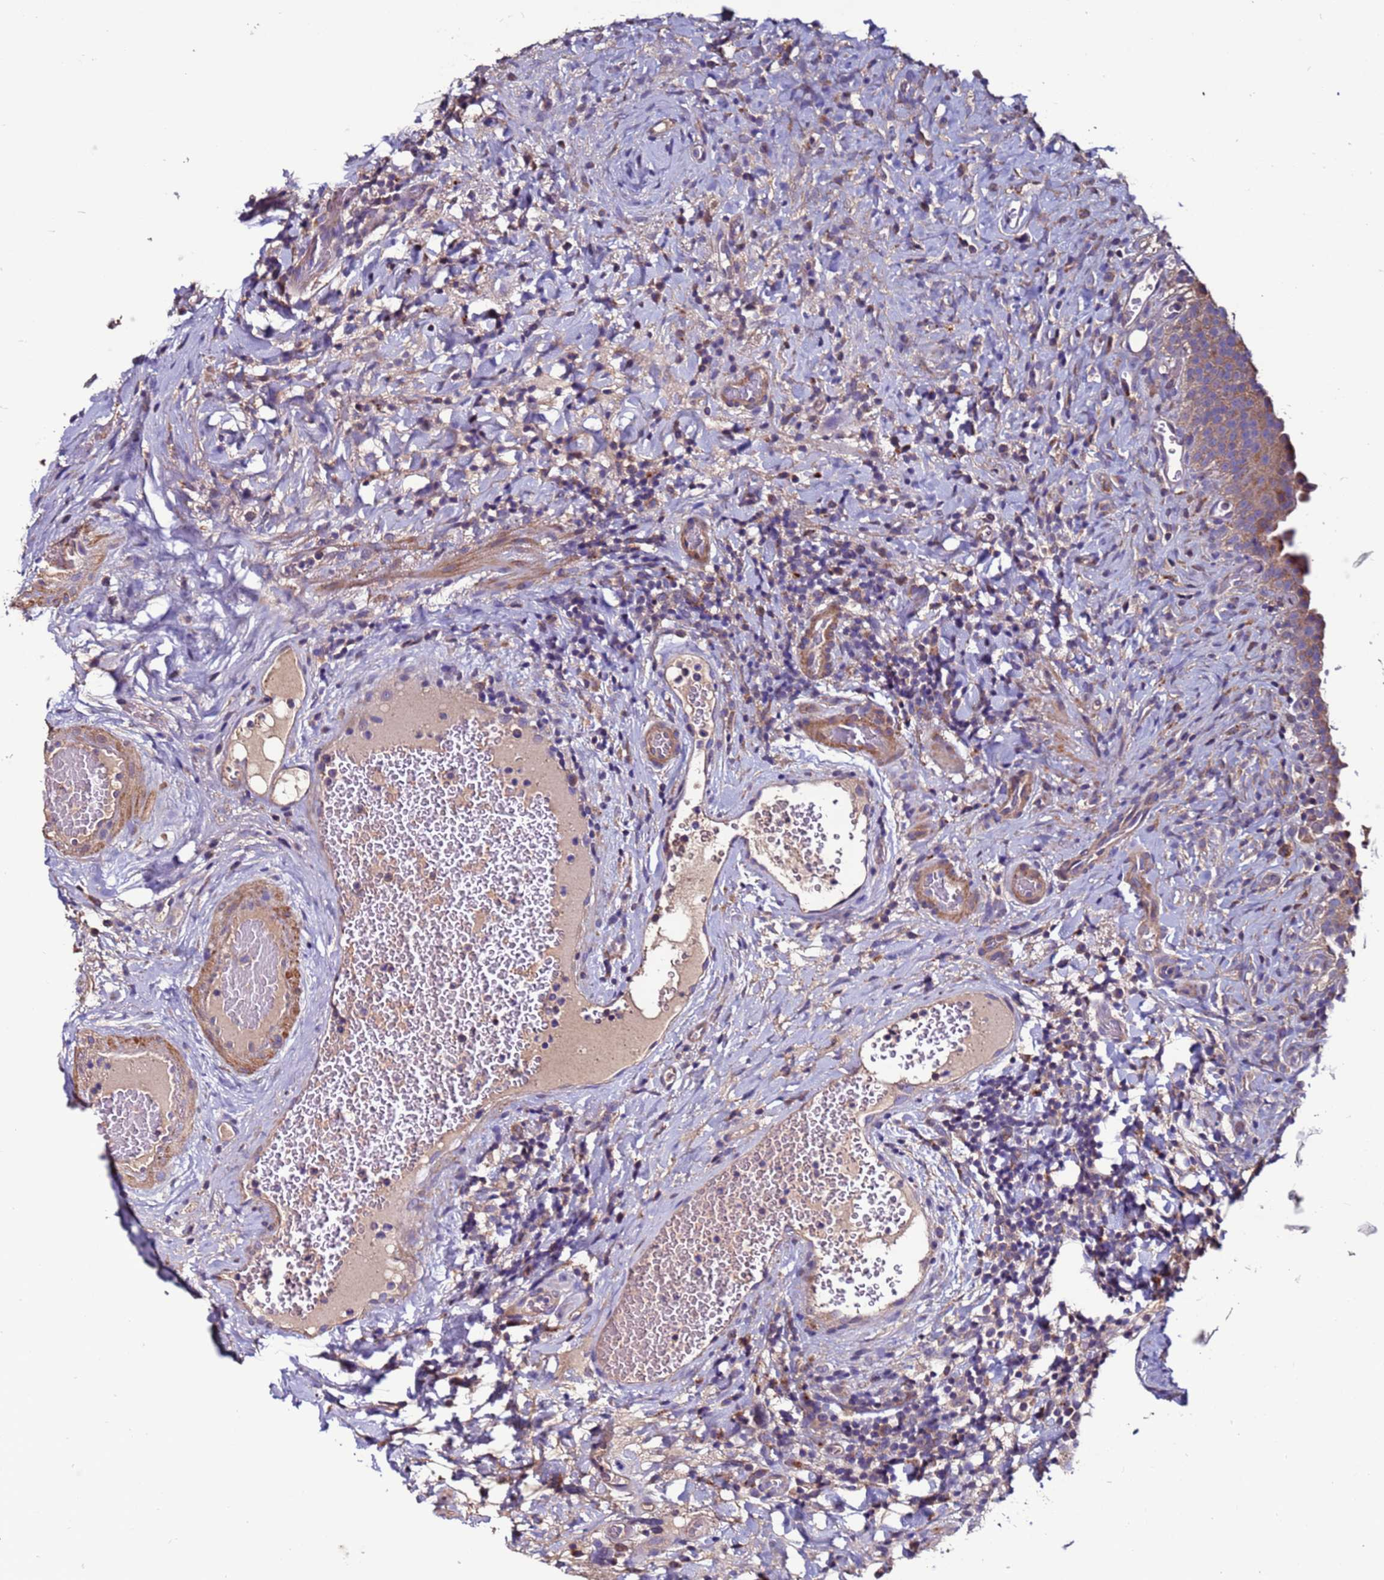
{"staining": {"intensity": "weak", "quantity": "25%-75%", "location": "cytoplasmic/membranous"}, "tissue": "urinary bladder", "cell_type": "Urothelial cells", "image_type": "normal", "snomed": [{"axis": "morphology", "description": "Normal tissue, NOS"}, {"axis": "morphology", "description": "Urothelial carcinoma, High grade"}, {"axis": "topography", "description": "Urinary bladder"}], "caption": "The micrograph reveals staining of unremarkable urinary bladder, revealing weak cytoplasmic/membranous protein expression (brown color) within urothelial cells. The protein of interest is shown in brown color, while the nuclei are stained blue.", "gene": "CEP55", "patient": {"sex": "female", "age": 60}}